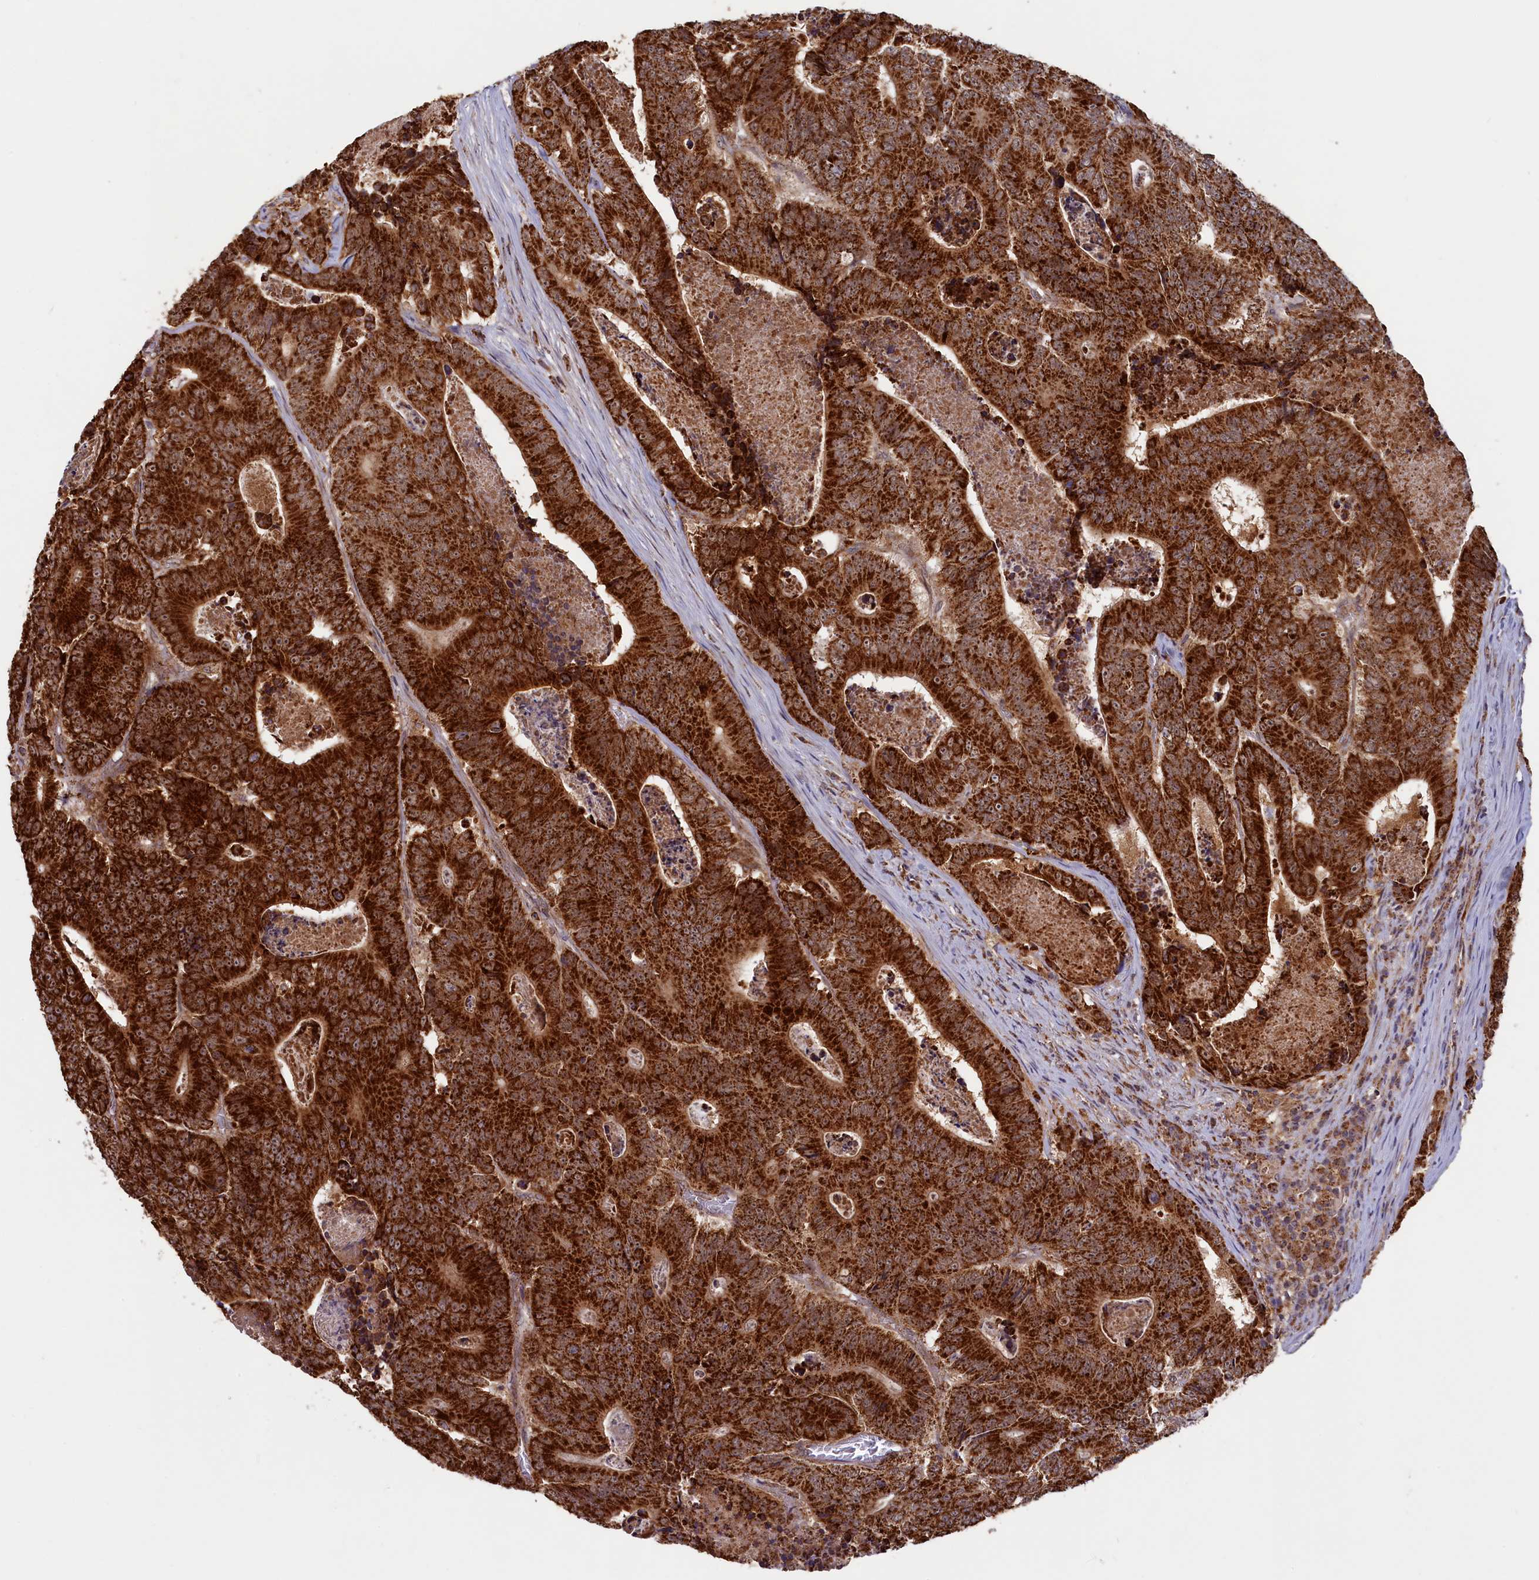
{"staining": {"intensity": "strong", "quantity": ">75%", "location": "cytoplasmic/membranous"}, "tissue": "colorectal cancer", "cell_type": "Tumor cells", "image_type": "cancer", "snomed": [{"axis": "morphology", "description": "Adenocarcinoma, NOS"}, {"axis": "topography", "description": "Colon"}], "caption": "Protein positivity by immunohistochemistry (IHC) displays strong cytoplasmic/membranous staining in about >75% of tumor cells in colorectal cancer (adenocarcinoma). (DAB (3,3'-diaminobenzidine) = brown stain, brightfield microscopy at high magnification).", "gene": "DUS3L", "patient": {"sex": "male", "age": 83}}